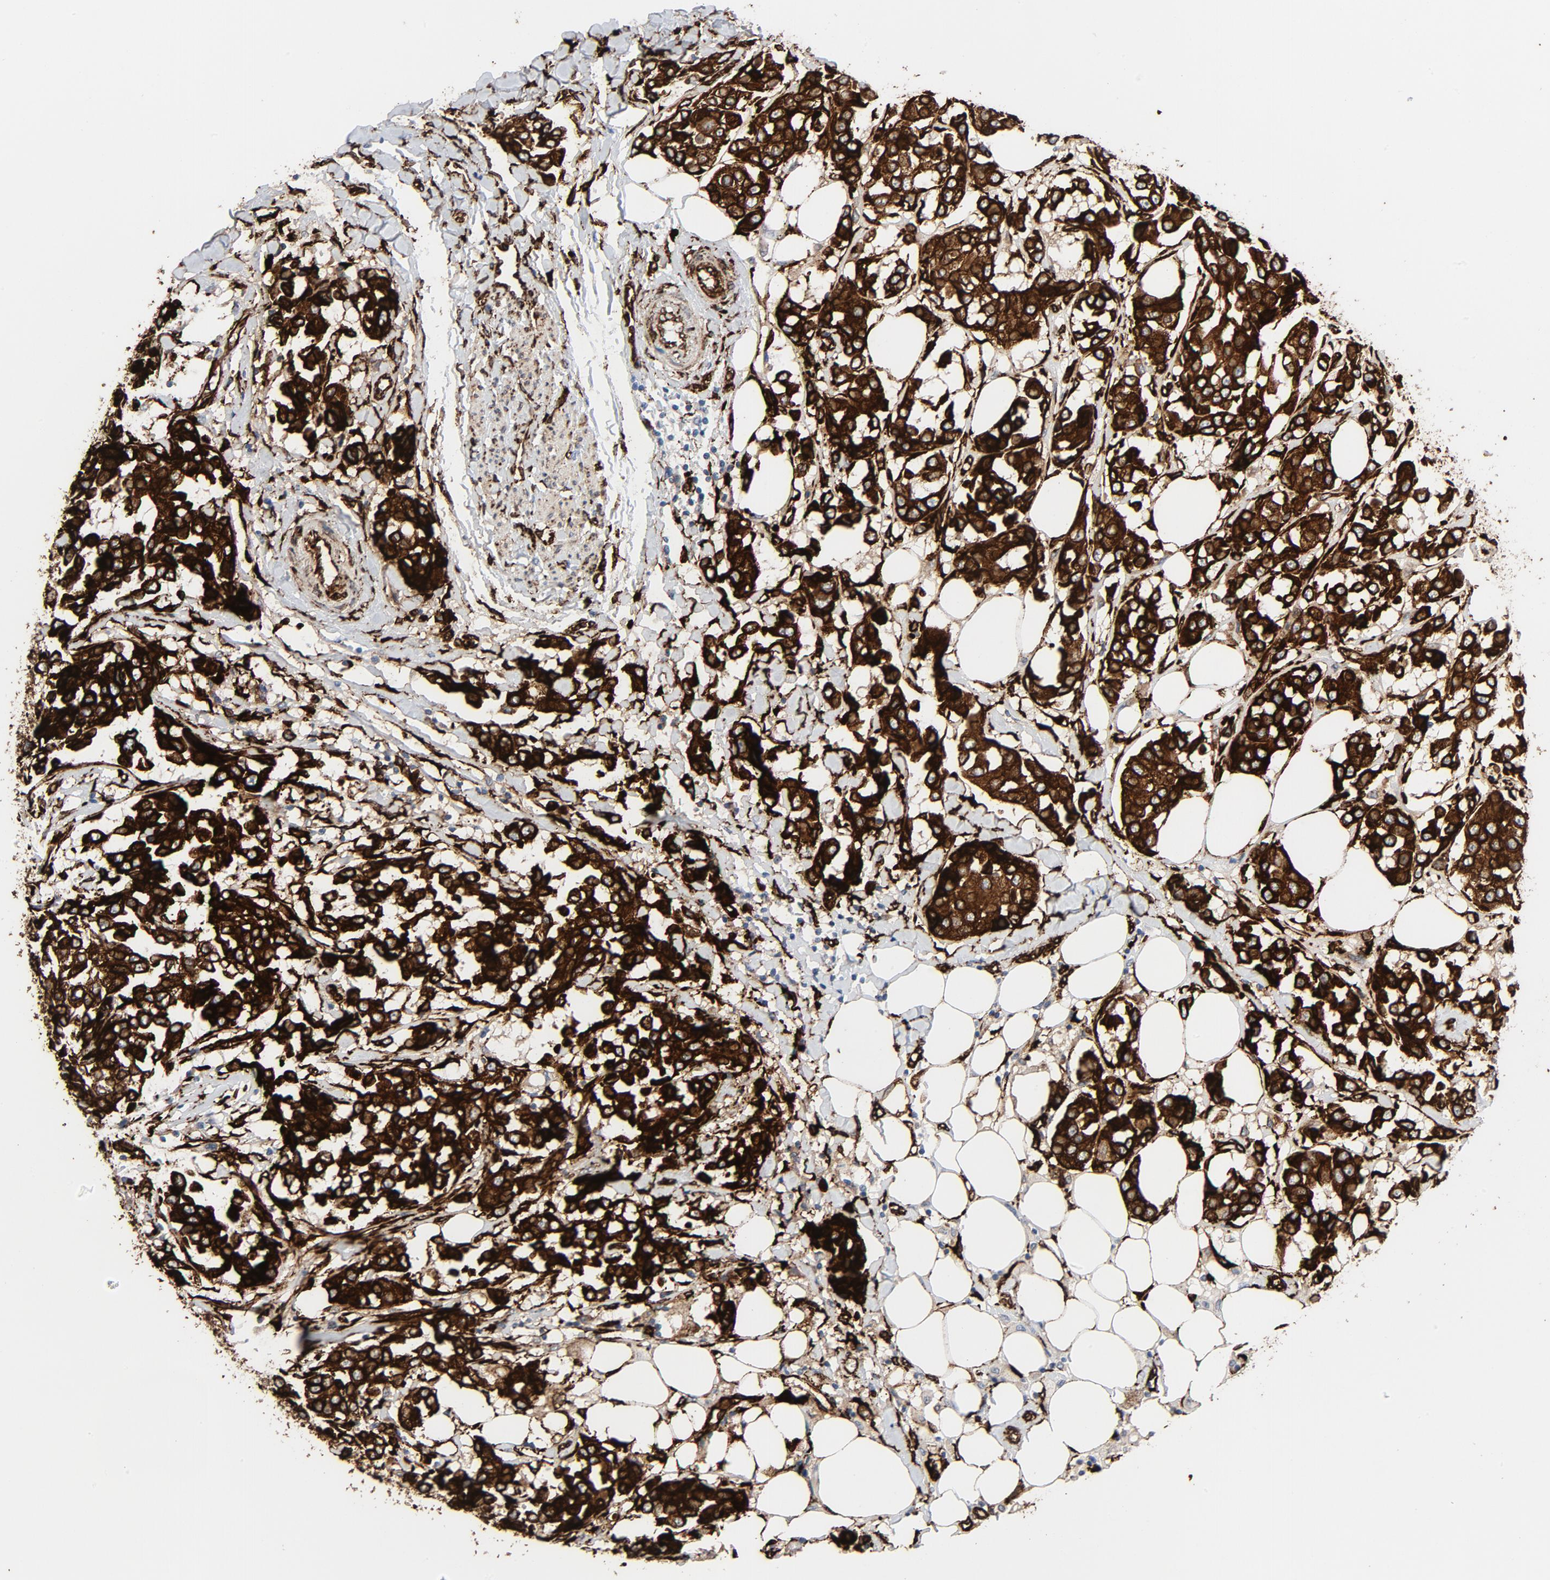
{"staining": {"intensity": "strong", "quantity": ">75%", "location": "cytoplasmic/membranous"}, "tissue": "breast cancer", "cell_type": "Tumor cells", "image_type": "cancer", "snomed": [{"axis": "morphology", "description": "Duct carcinoma"}, {"axis": "topography", "description": "Breast"}], "caption": "A brown stain shows strong cytoplasmic/membranous staining of a protein in human breast cancer (intraductal carcinoma) tumor cells.", "gene": "SERPINH1", "patient": {"sex": "female", "age": 93}}